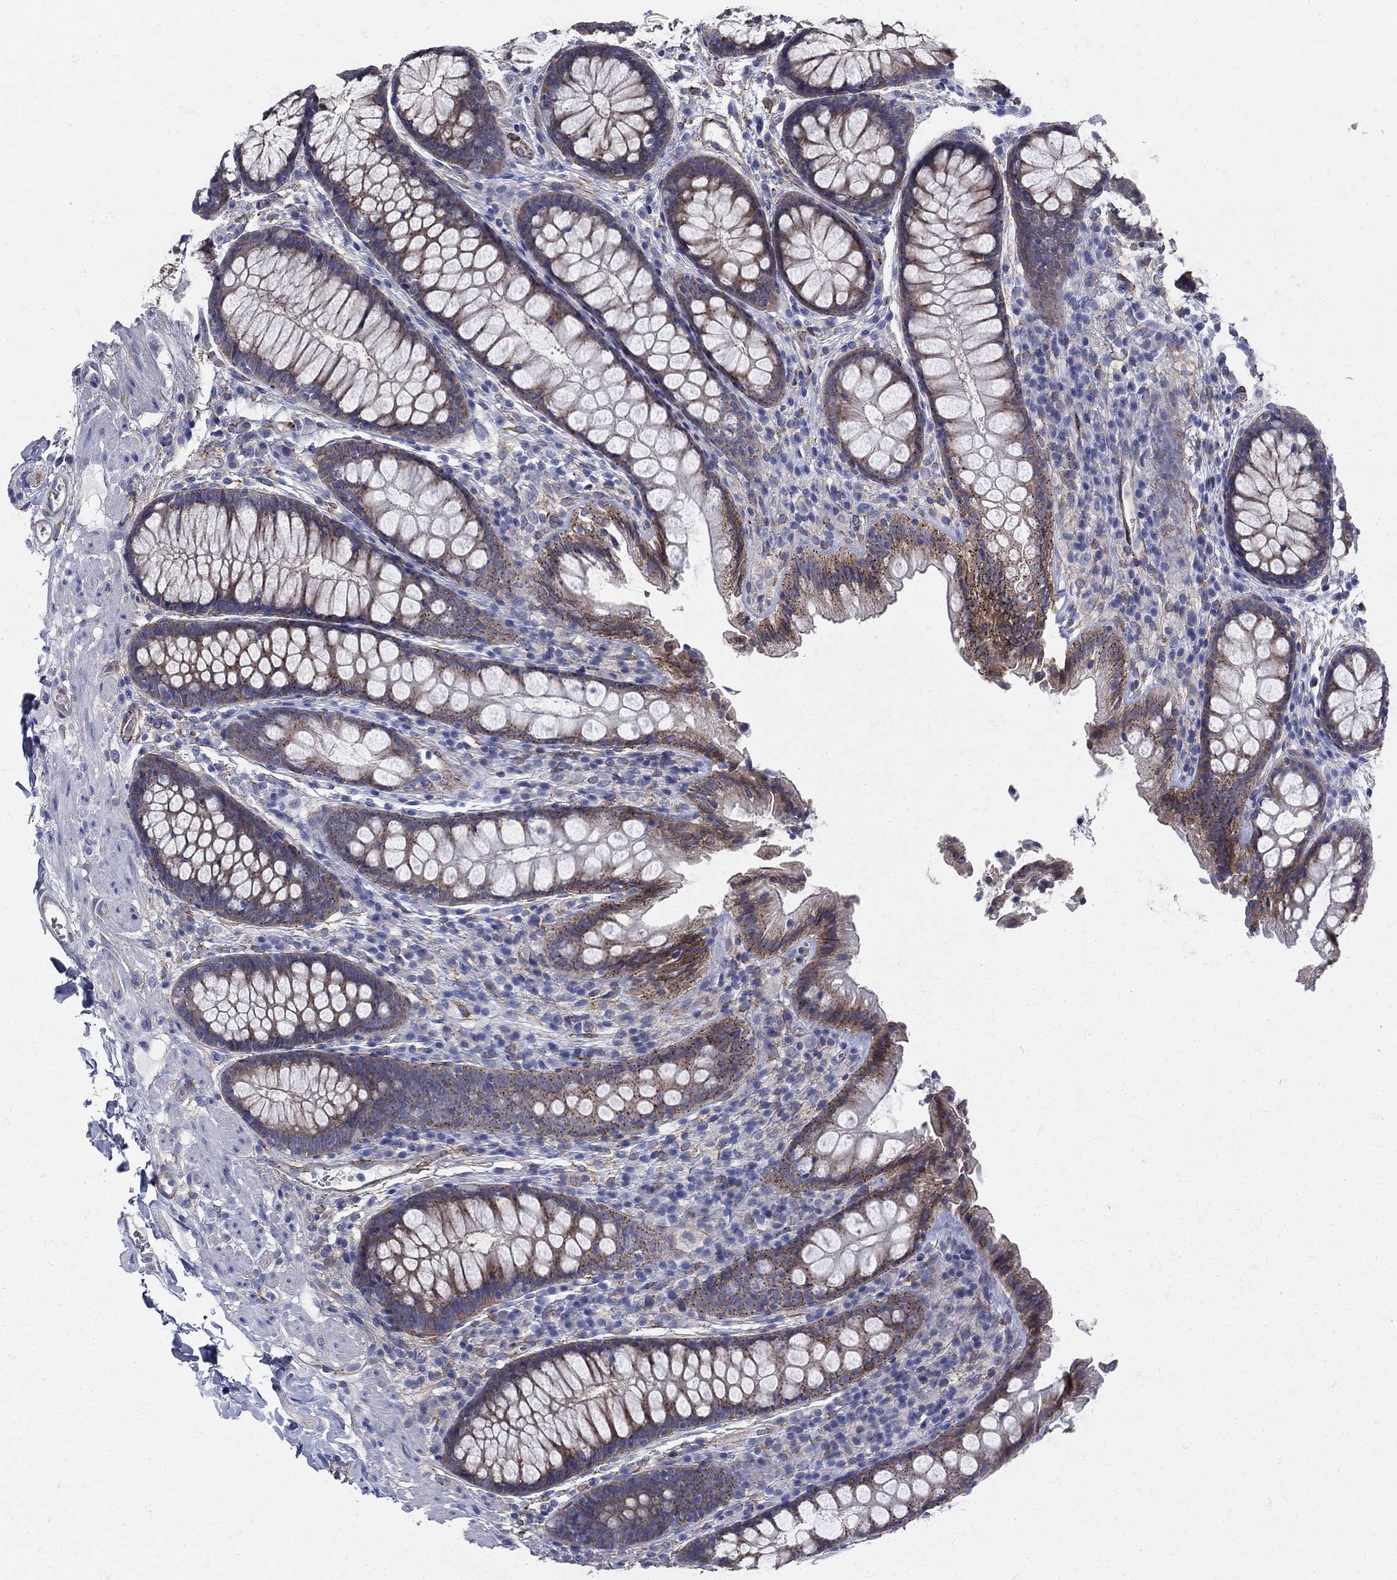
{"staining": {"intensity": "negative", "quantity": "none", "location": "none"}, "tissue": "colon", "cell_type": "Endothelial cells", "image_type": "normal", "snomed": [{"axis": "morphology", "description": "Normal tissue, NOS"}, {"axis": "topography", "description": "Colon"}], "caption": "Immunohistochemistry (IHC) histopathology image of normal colon: human colon stained with DAB reveals no significant protein expression in endothelial cells. The staining is performed using DAB (3,3'-diaminobenzidine) brown chromogen with nuclei counter-stained in using hematoxylin.", "gene": "SEPTIN8", "patient": {"sex": "female", "age": 86}}